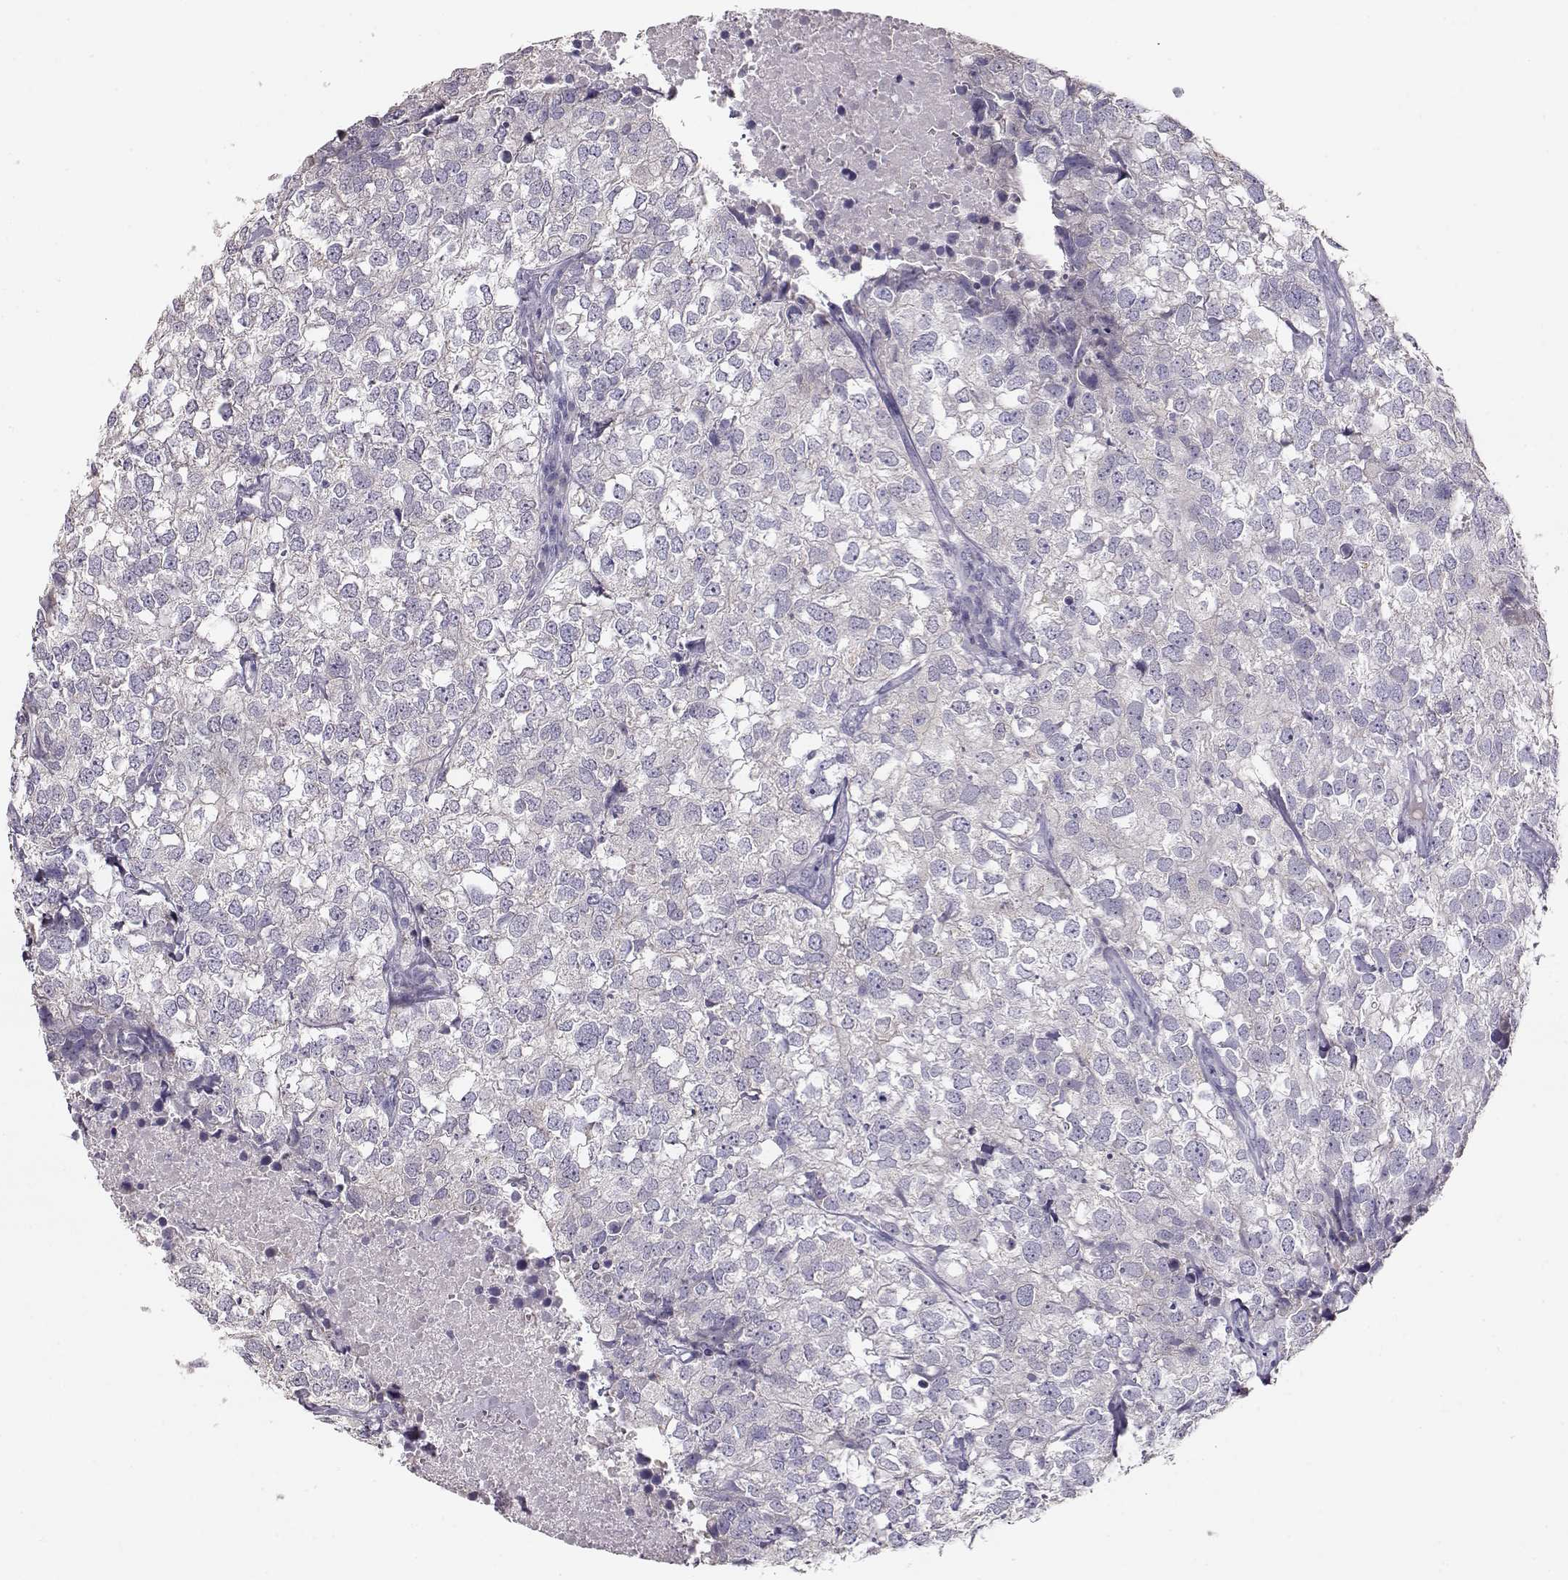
{"staining": {"intensity": "negative", "quantity": "none", "location": "none"}, "tissue": "breast cancer", "cell_type": "Tumor cells", "image_type": "cancer", "snomed": [{"axis": "morphology", "description": "Duct carcinoma"}, {"axis": "topography", "description": "Breast"}], "caption": "High magnification brightfield microscopy of breast cancer (infiltrating ductal carcinoma) stained with DAB (brown) and counterstained with hematoxylin (blue): tumor cells show no significant positivity. (DAB (3,3'-diaminobenzidine) IHC, high magnification).", "gene": "GLIPR1L2", "patient": {"sex": "female", "age": 30}}